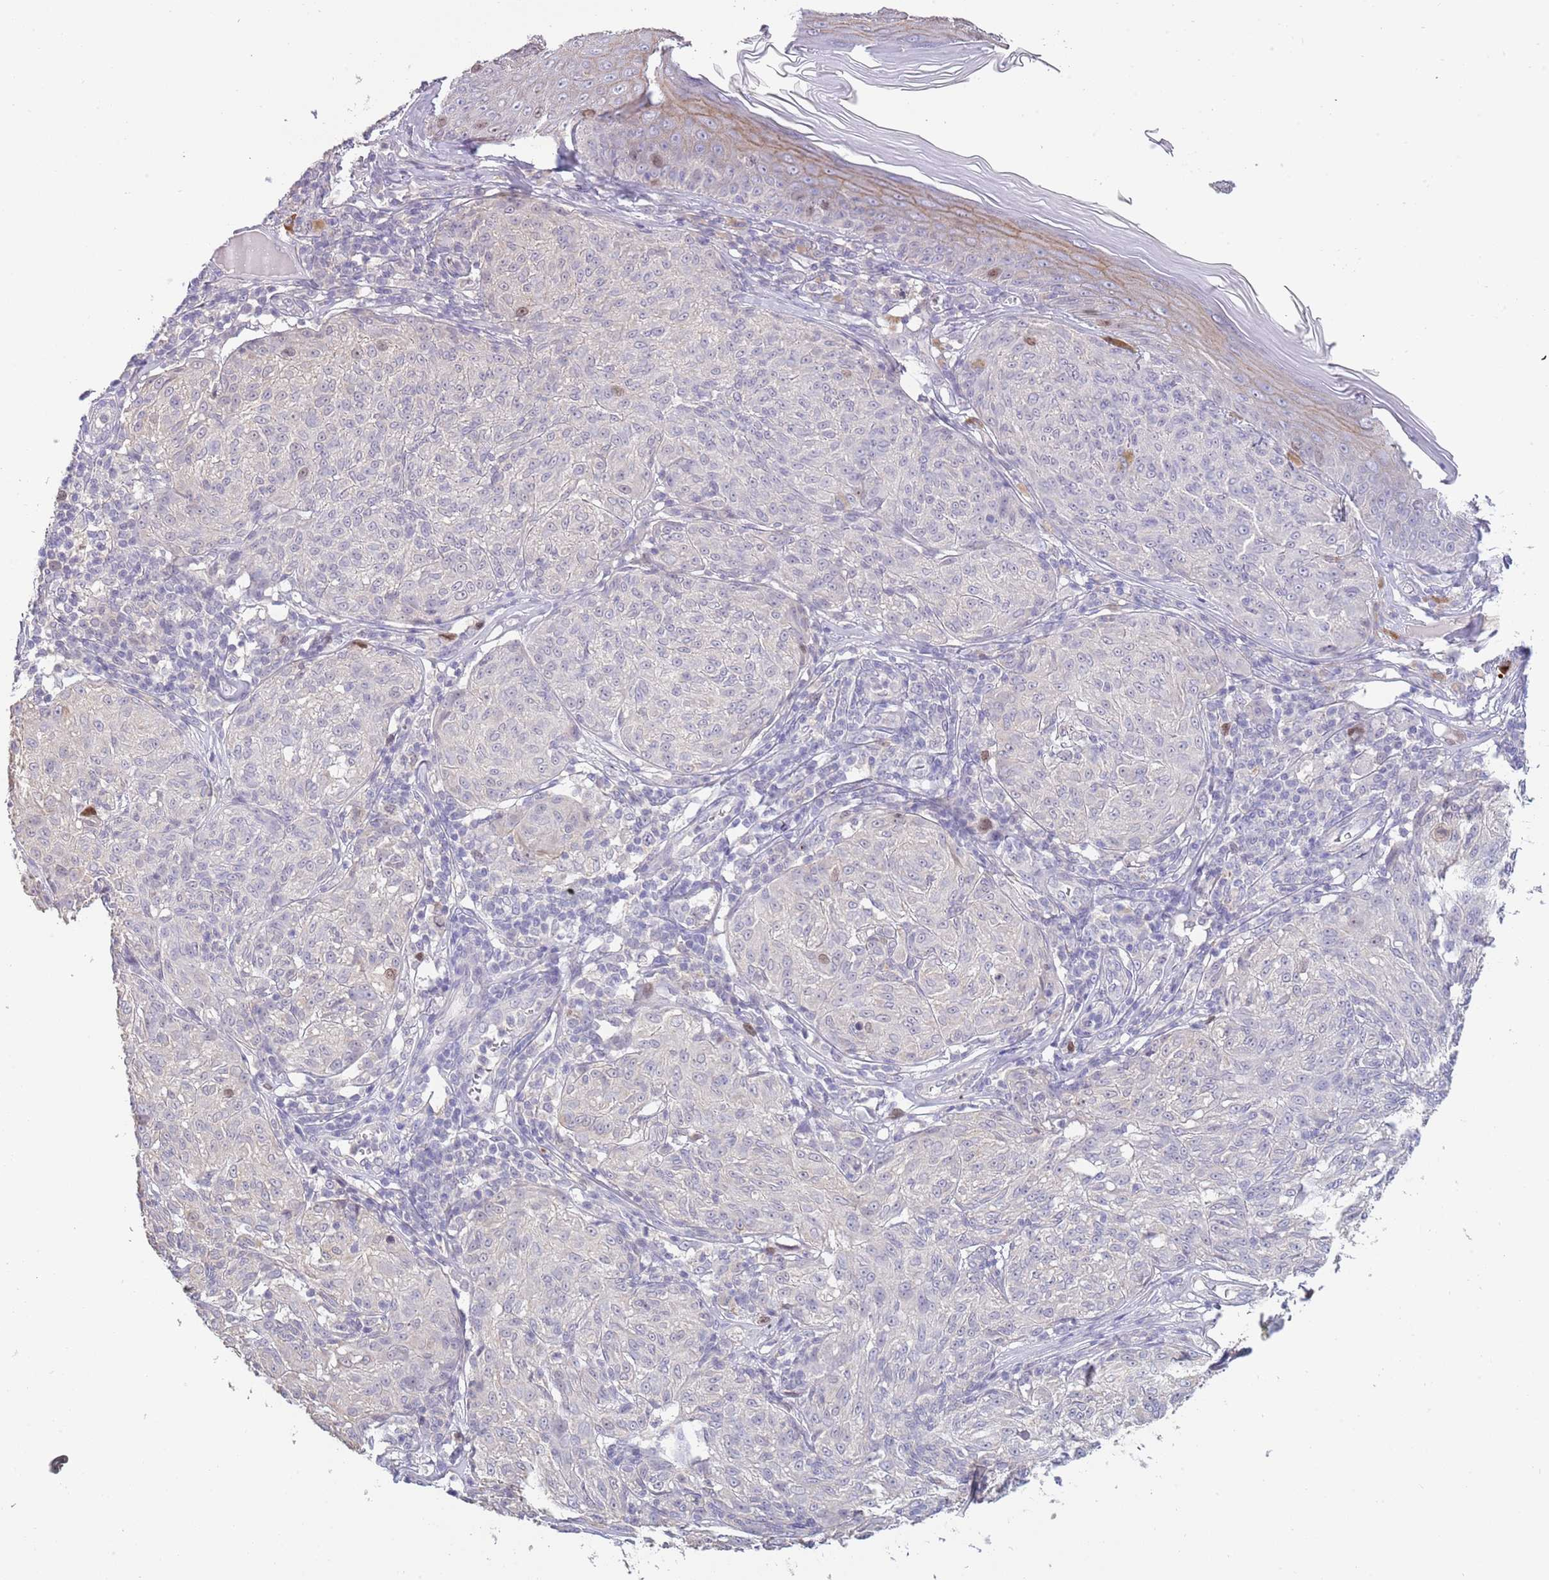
{"staining": {"intensity": "negative", "quantity": "none", "location": "none"}, "tissue": "melanoma", "cell_type": "Tumor cells", "image_type": "cancer", "snomed": [{"axis": "morphology", "description": "Malignant melanoma, NOS"}, {"axis": "topography", "description": "Skin"}], "caption": "IHC micrograph of human melanoma stained for a protein (brown), which exhibits no expression in tumor cells. (DAB (3,3'-diaminobenzidine) immunohistochemistry (IHC) with hematoxylin counter stain).", "gene": "PIMREG", "patient": {"sex": "female", "age": 63}}